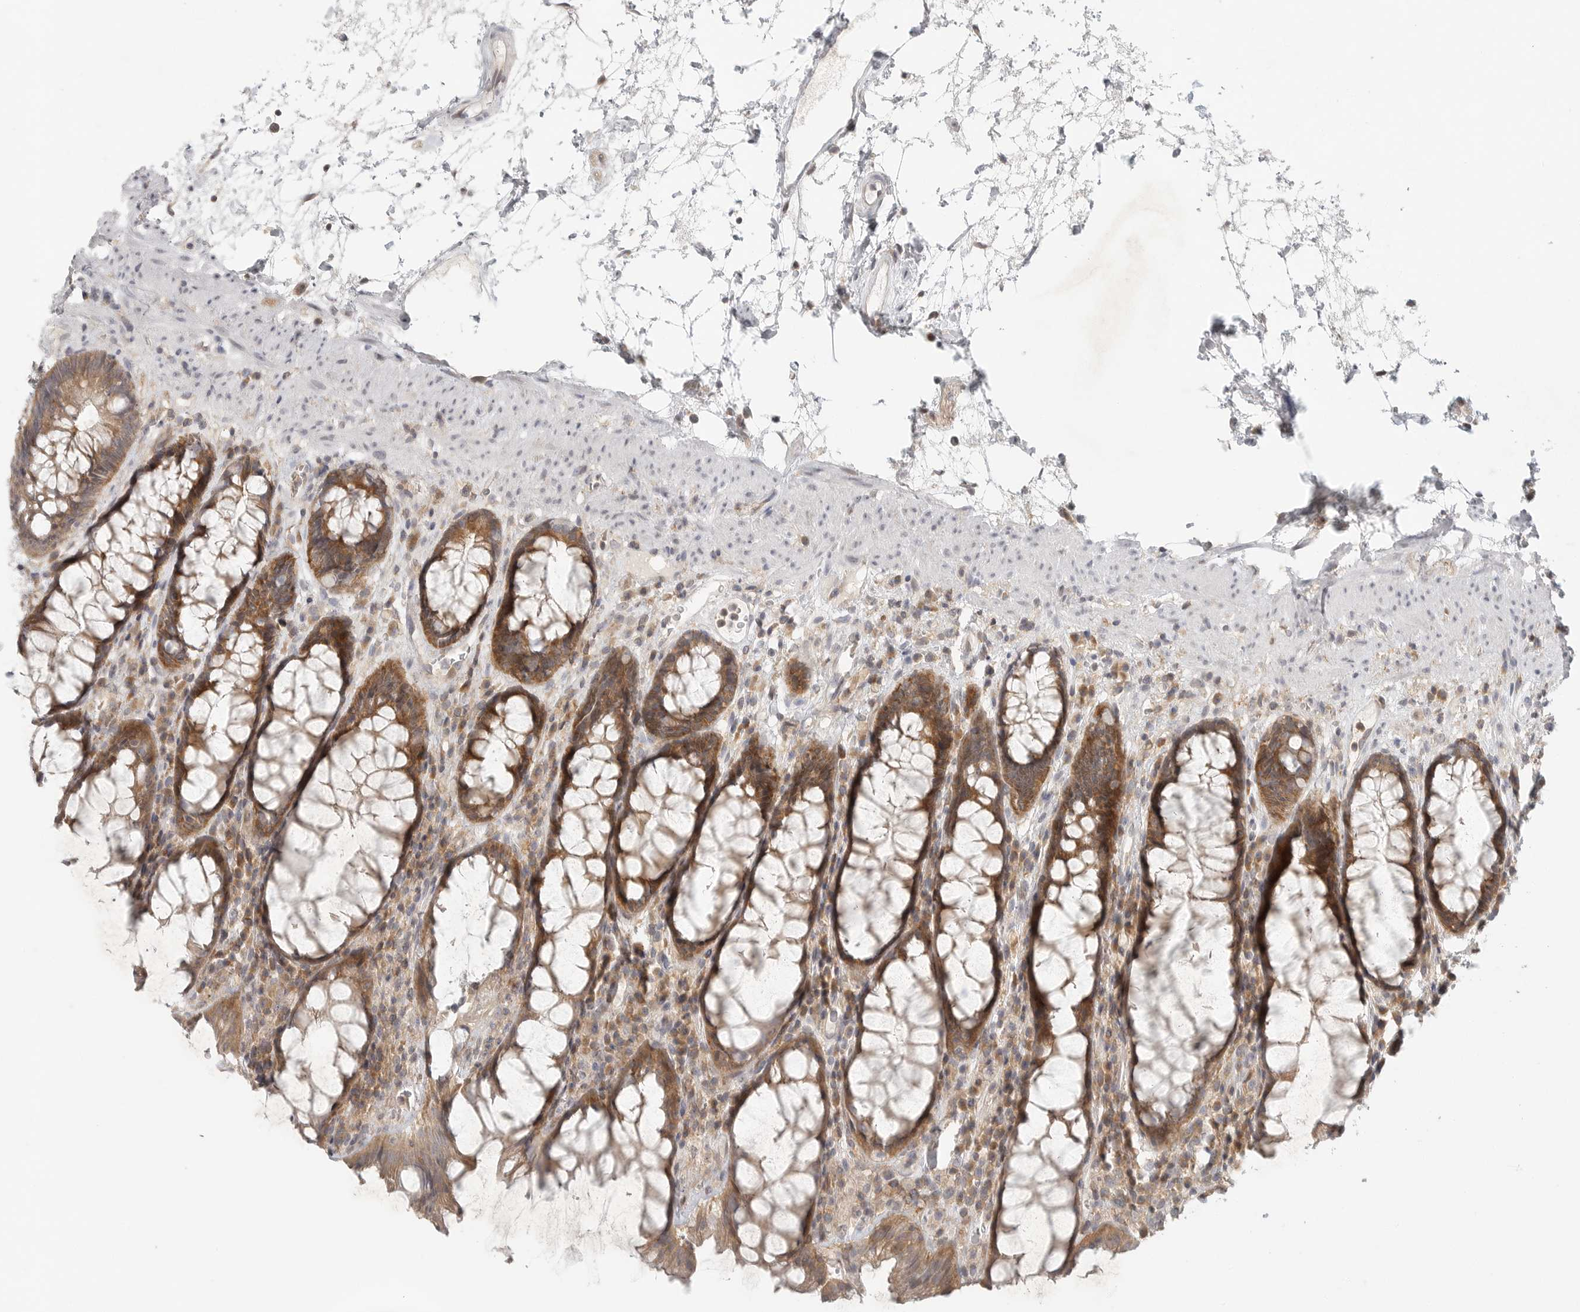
{"staining": {"intensity": "moderate", "quantity": ">75%", "location": "cytoplasmic/membranous"}, "tissue": "rectum", "cell_type": "Glandular cells", "image_type": "normal", "snomed": [{"axis": "morphology", "description": "Normal tissue, NOS"}, {"axis": "topography", "description": "Rectum"}], "caption": "Immunohistochemical staining of benign rectum exhibits moderate cytoplasmic/membranous protein staining in about >75% of glandular cells.", "gene": "HDAC6", "patient": {"sex": "male", "age": 64}}